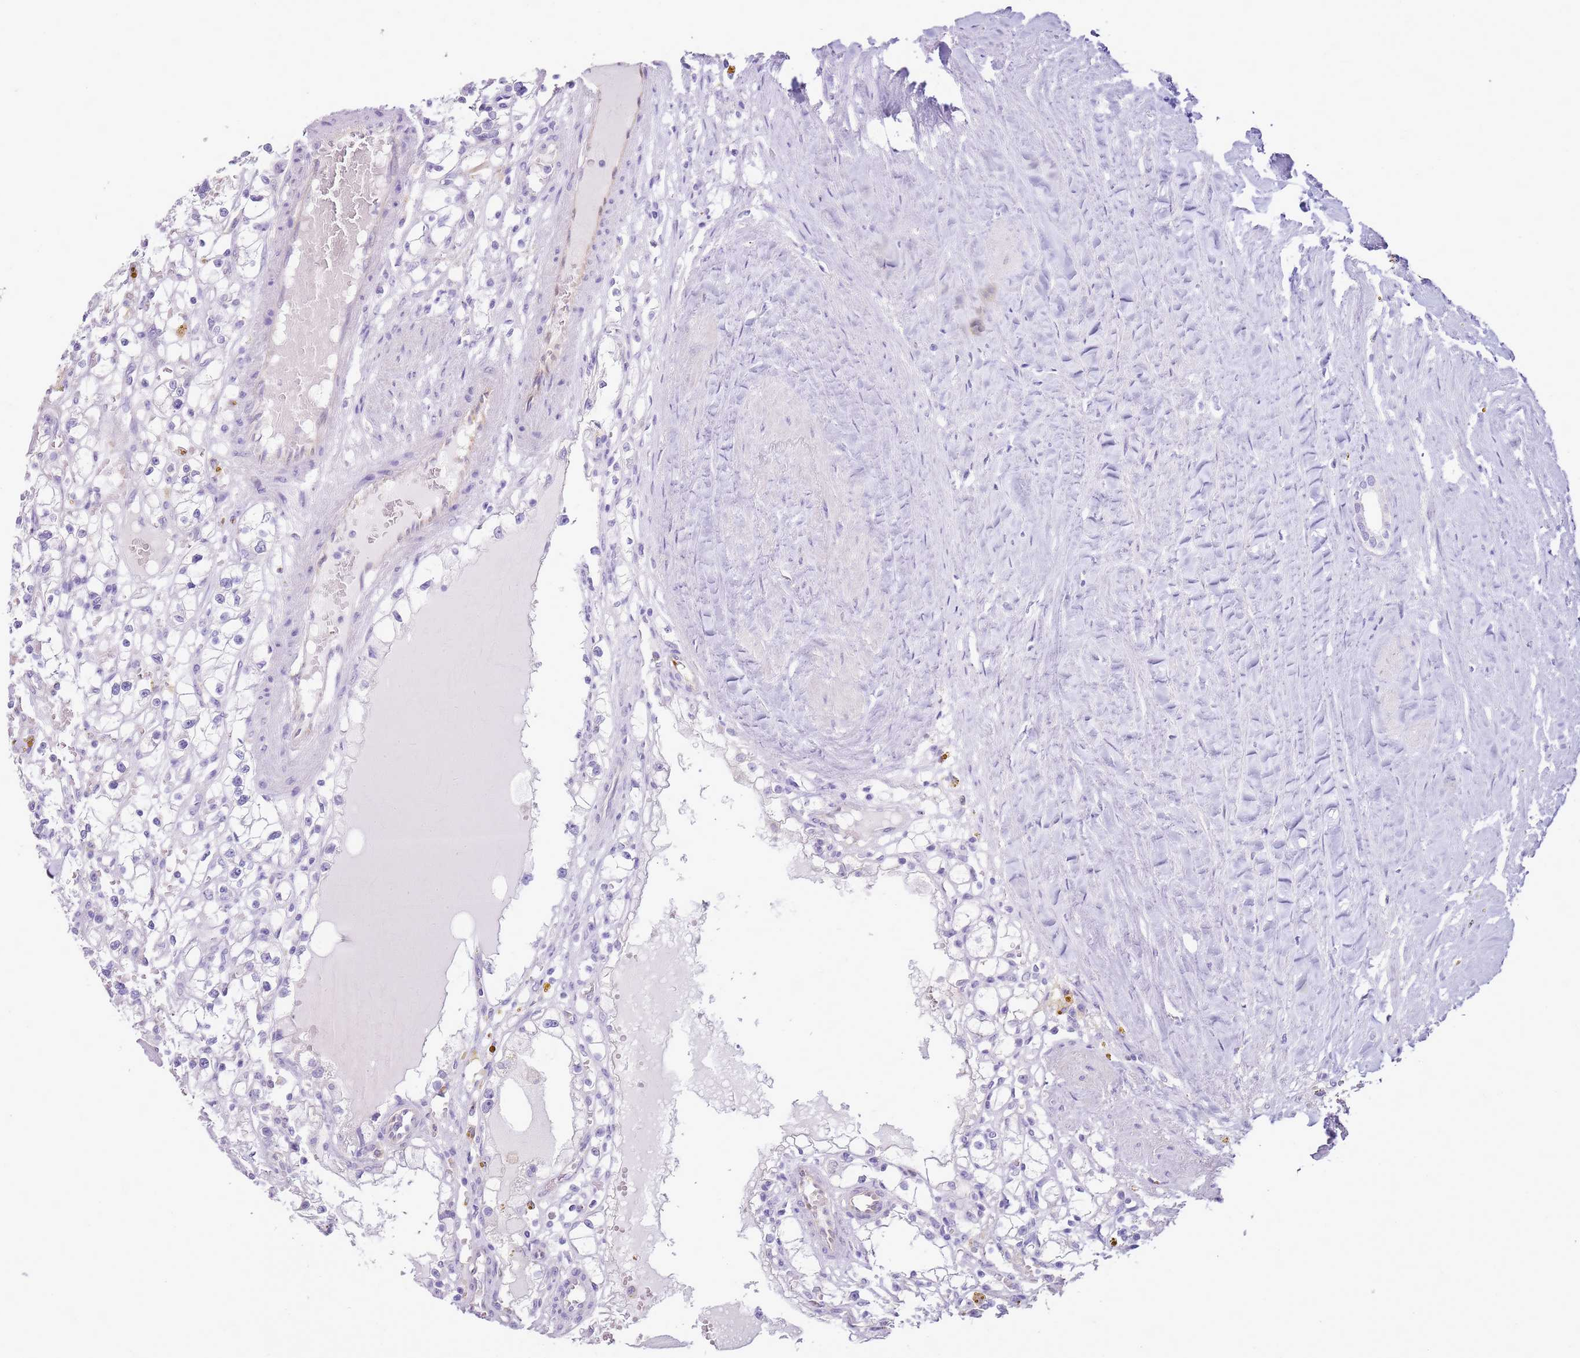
{"staining": {"intensity": "negative", "quantity": "none", "location": "none"}, "tissue": "renal cancer", "cell_type": "Tumor cells", "image_type": "cancer", "snomed": [{"axis": "morphology", "description": "Adenocarcinoma, NOS"}, {"axis": "topography", "description": "Kidney"}], "caption": "High power microscopy photomicrograph of an immunohistochemistry photomicrograph of adenocarcinoma (renal), revealing no significant staining in tumor cells.", "gene": "SULT1E1", "patient": {"sex": "male", "age": 56}}